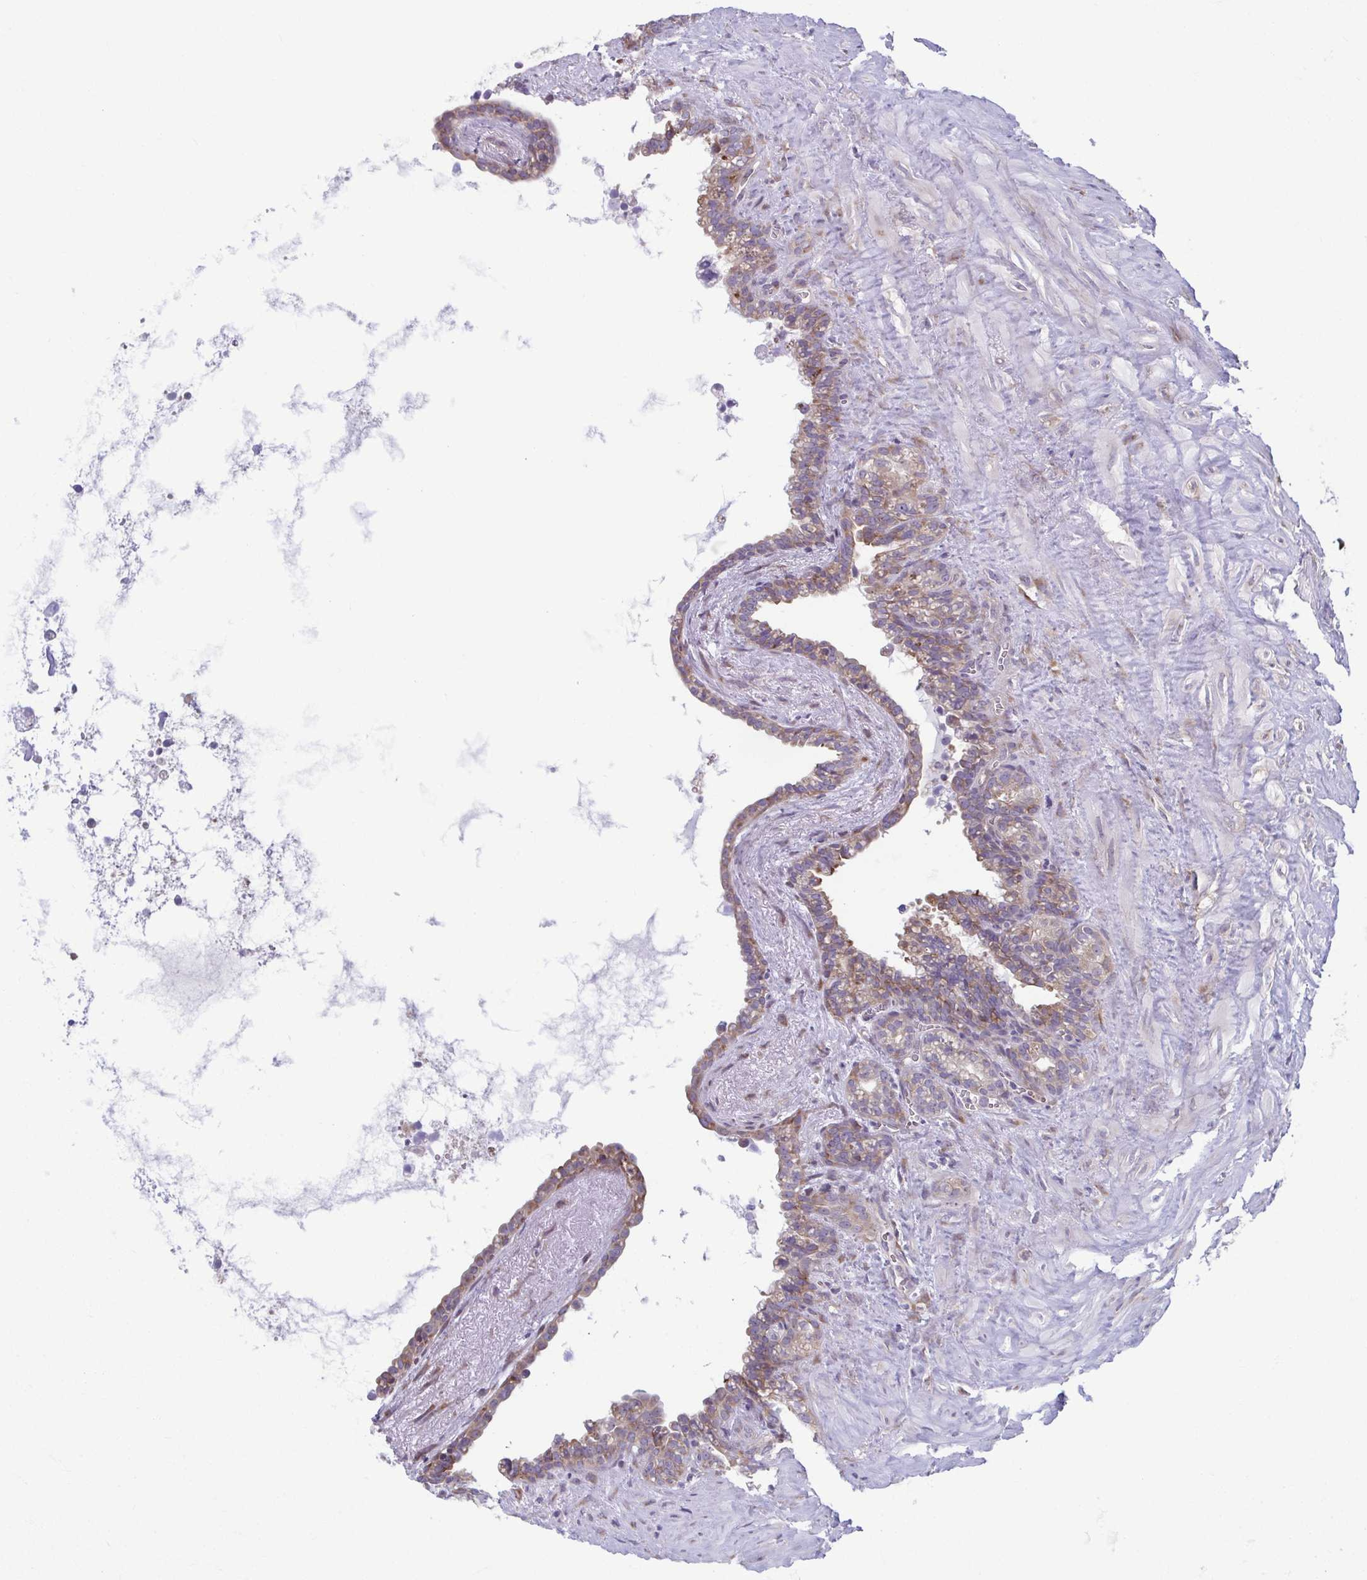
{"staining": {"intensity": "weak", "quantity": "<25%", "location": "cytoplasmic/membranous"}, "tissue": "seminal vesicle", "cell_type": "Glandular cells", "image_type": "normal", "snomed": [{"axis": "morphology", "description": "Normal tissue, NOS"}, {"axis": "topography", "description": "Seminal veicle"}], "caption": "Immunohistochemistry of benign seminal vesicle exhibits no staining in glandular cells. The staining was performed using DAB (3,3'-diaminobenzidine) to visualize the protein expression in brown, while the nuclei were stained in blue with hematoxylin (Magnification: 20x).", "gene": "TMEM108", "patient": {"sex": "male", "age": 76}}